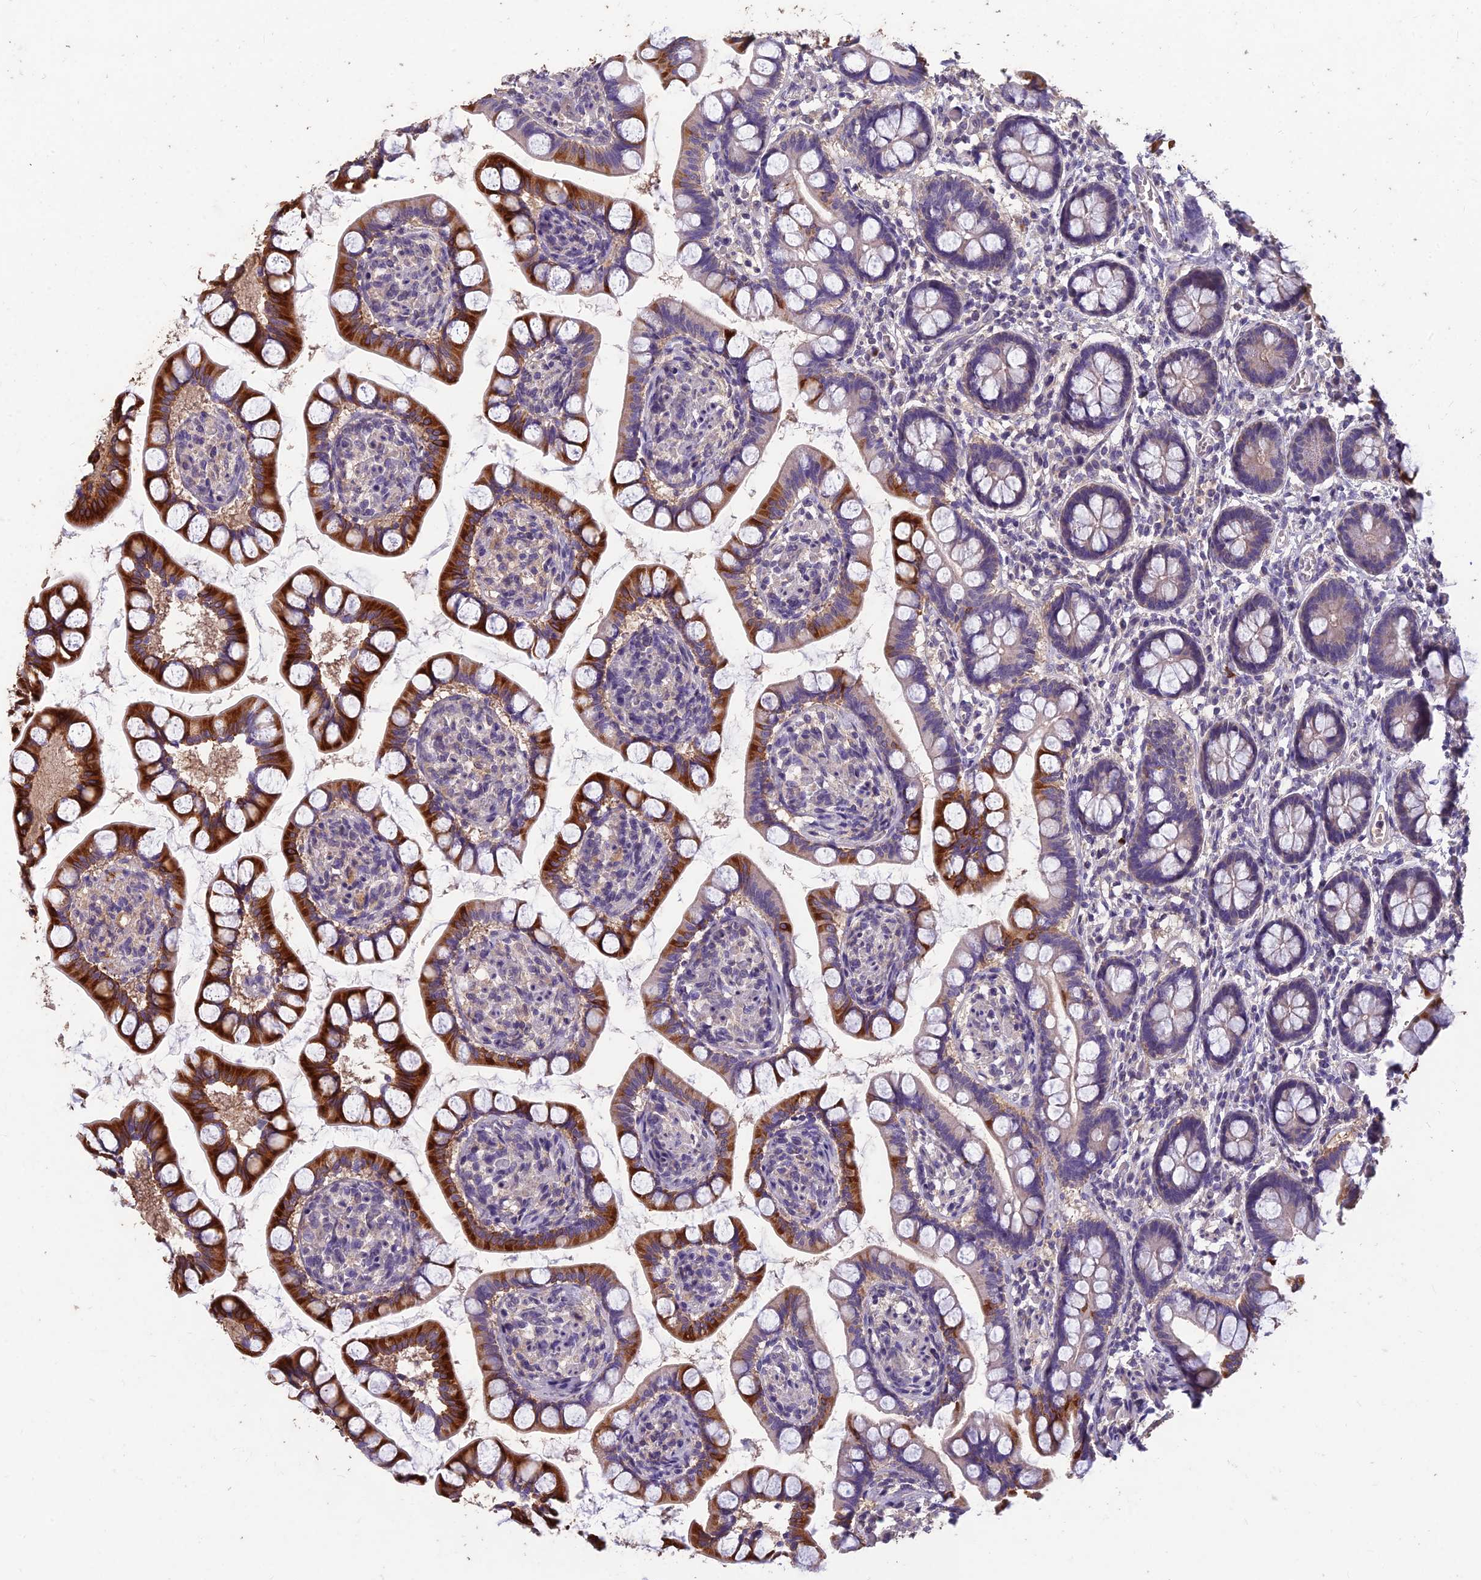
{"staining": {"intensity": "strong", "quantity": "25%-75%", "location": "cytoplasmic/membranous"}, "tissue": "small intestine", "cell_type": "Glandular cells", "image_type": "normal", "snomed": [{"axis": "morphology", "description": "Normal tissue, NOS"}, {"axis": "topography", "description": "Small intestine"}], "caption": "A histopathology image of small intestine stained for a protein displays strong cytoplasmic/membranous brown staining in glandular cells.", "gene": "CEACAM16", "patient": {"sex": "male", "age": 52}}